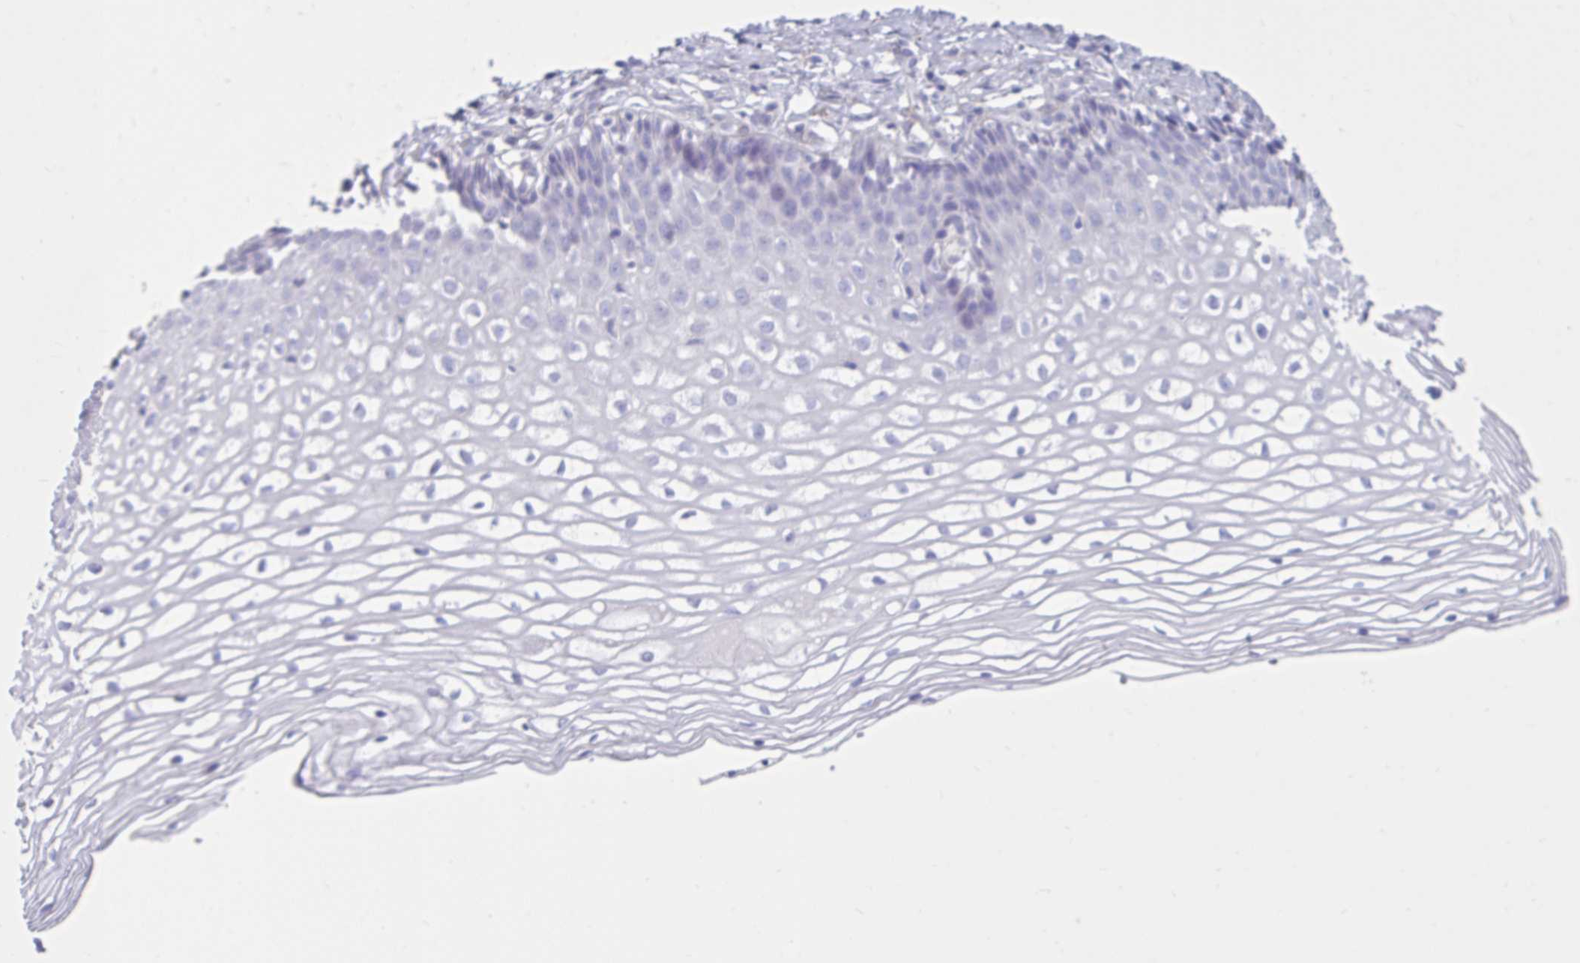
{"staining": {"intensity": "negative", "quantity": "none", "location": "none"}, "tissue": "cervix", "cell_type": "Glandular cells", "image_type": "normal", "snomed": [{"axis": "morphology", "description": "Normal tissue, NOS"}, {"axis": "topography", "description": "Cervix"}], "caption": "Glandular cells are negative for brown protein staining in normal cervix. (Stains: DAB immunohistochemistry with hematoxylin counter stain, Microscopy: brightfield microscopy at high magnification).", "gene": "GRXCR2", "patient": {"sex": "female", "age": 36}}